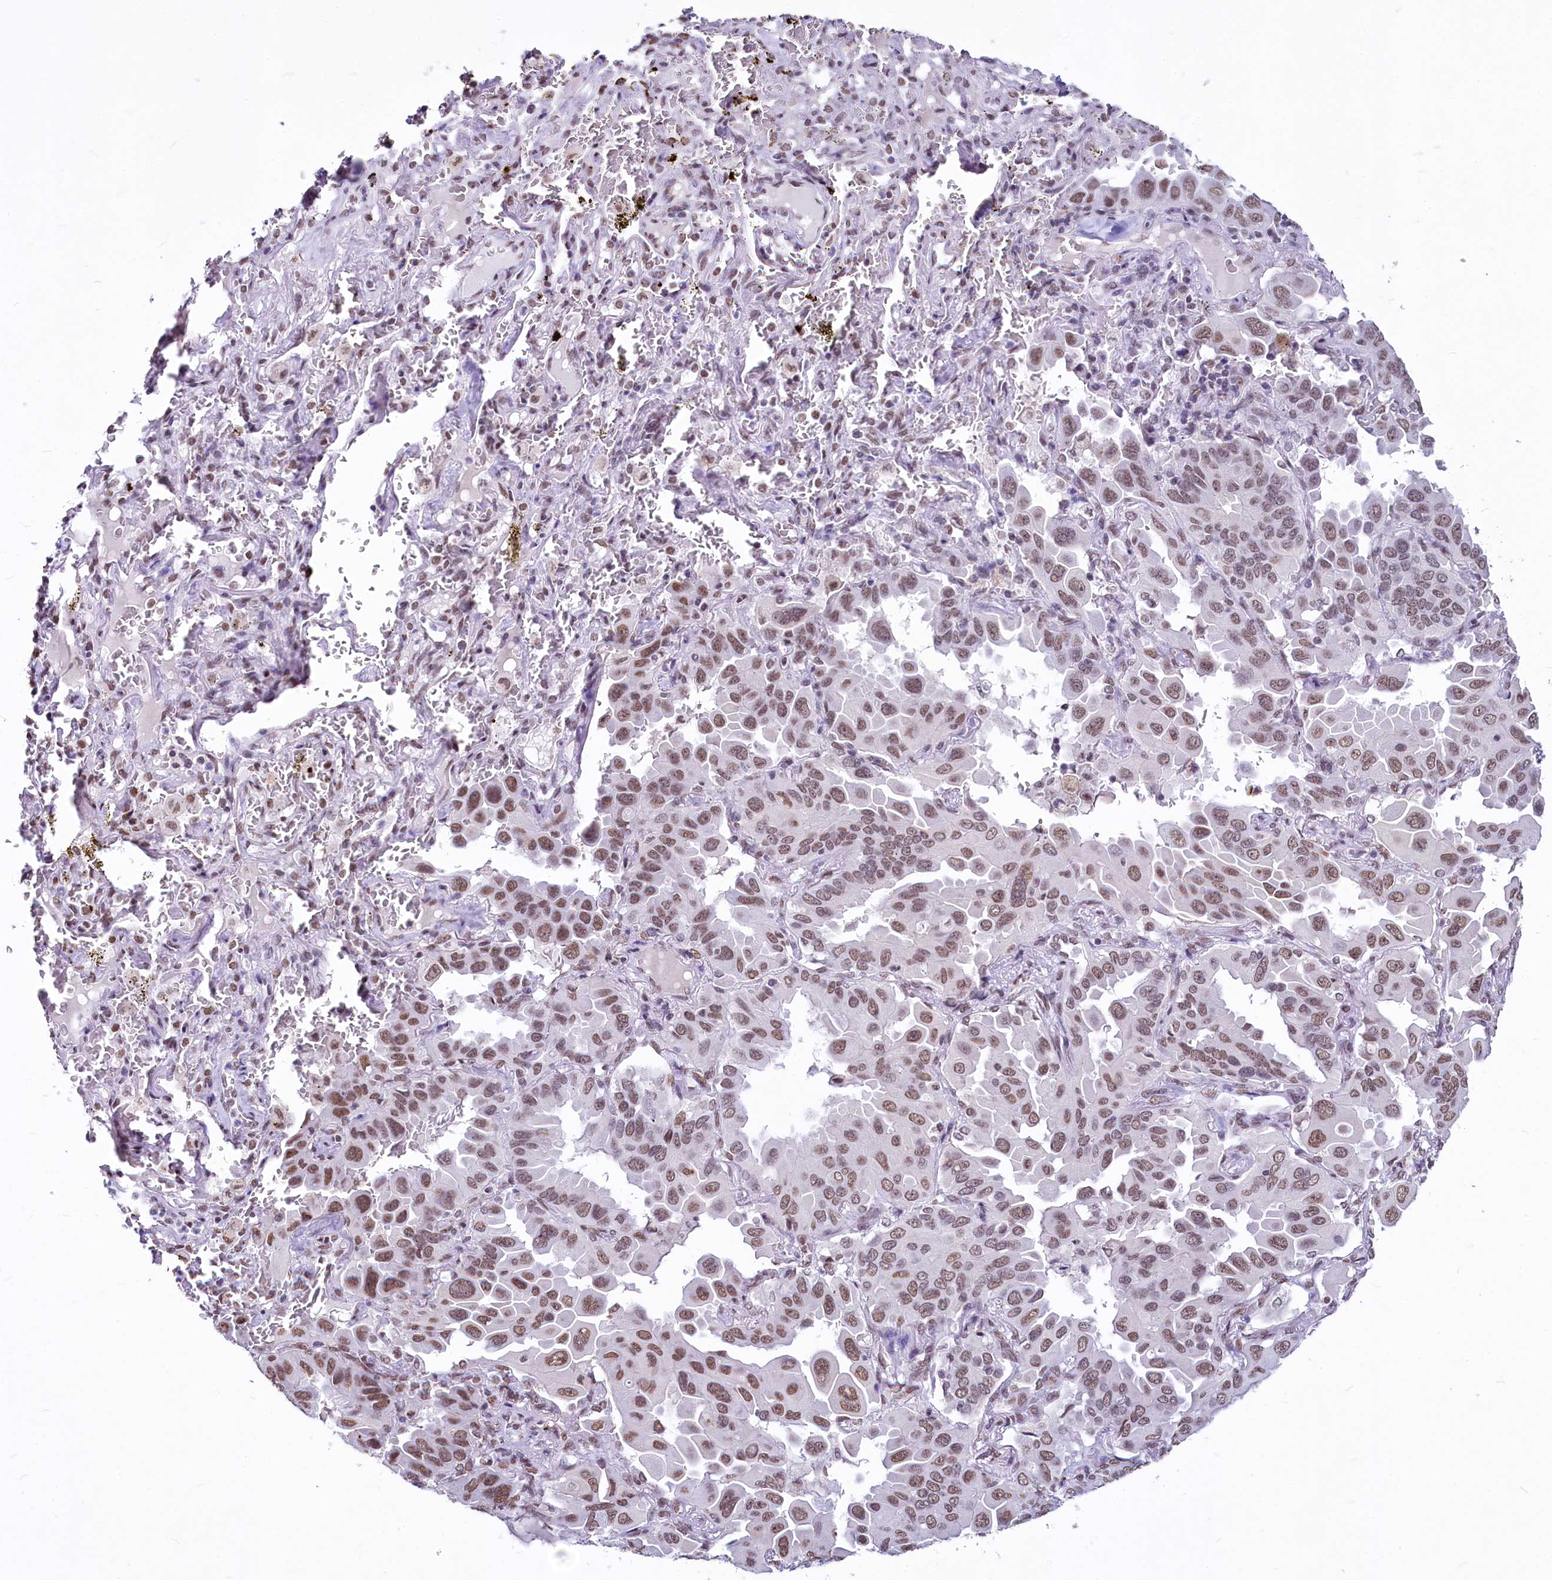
{"staining": {"intensity": "moderate", "quantity": ">75%", "location": "nuclear"}, "tissue": "lung cancer", "cell_type": "Tumor cells", "image_type": "cancer", "snomed": [{"axis": "morphology", "description": "Adenocarcinoma, NOS"}, {"axis": "topography", "description": "Lung"}], "caption": "Protein analysis of lung cancer (adenocarcinoma) tissue reveals moderate nuclear expression in about >75% of tumor cells.", "gene": "PARPBP", "patient": {"sex": "male", "age": 64}}